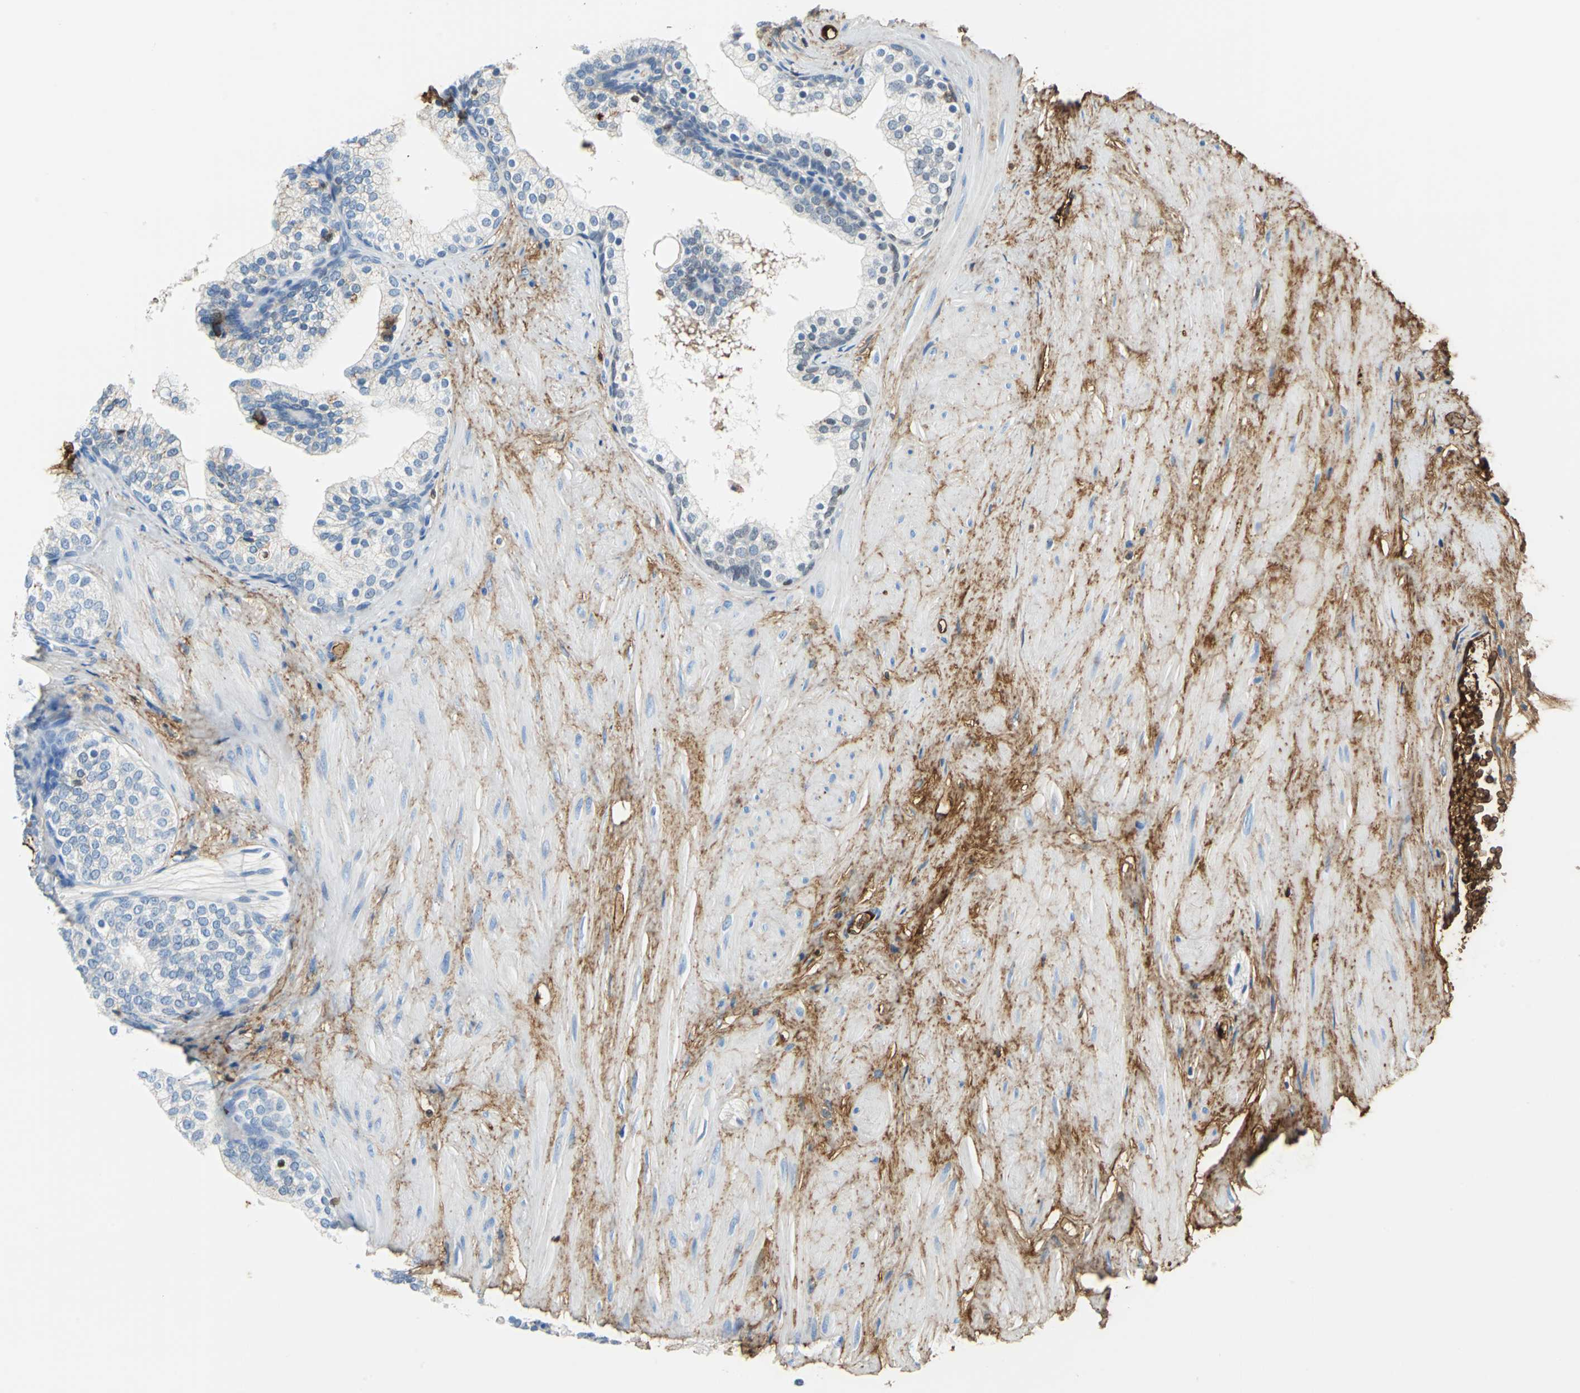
{"staining": {"intensity": "negative", "quantity": "none", "location": "none"}, "tissue": "prostate", "cell_type": "Glandular cells", "image_type": "normal", "snomed": [{"axis": "morphology", "description": "Normal tissue, NOS"}, {"axis": "topography", "description": "Prostate"}], "caption": "IHC photomicrograph of benign prostate stained for a protein (brown), which exhibits no expression in glandular cells.", "gene": "ALB", "patient": {"sex": "male", "age": 60}}